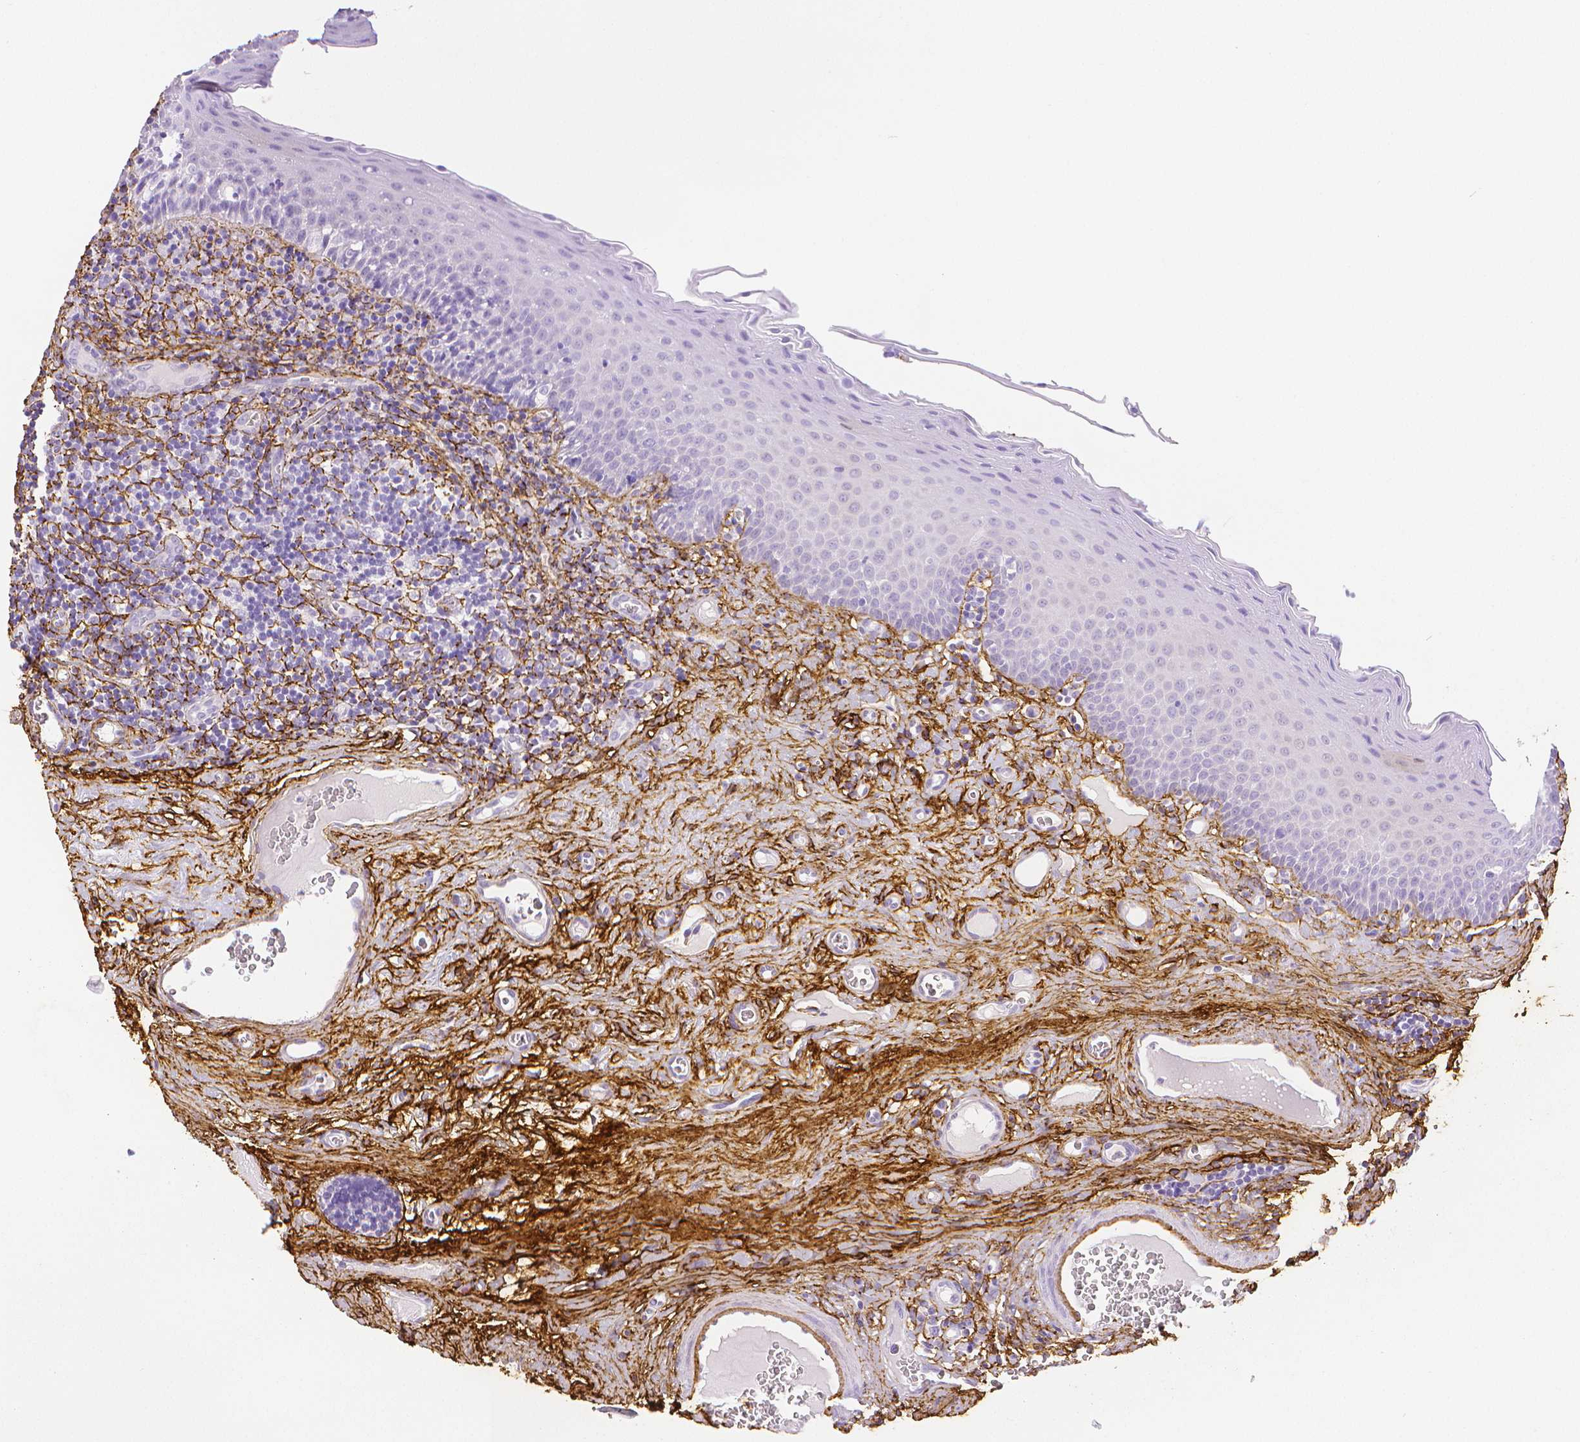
{"staining": {"intensity": "negative", "quantity": "none", "location": "none"}, "tissue": "tonsil", "cell_type": "Germinal center cells", "image_type": "normal", "snomed": [{"axis": "morphology", "description": "Normal tissue, NOS"}, {"axis": "morphology", "description": "Inflammation, NOS"}, {"axis": "topography", "description": "Tonsil"}], "caption": "DAB (3,3'-diaminobenzidine) immunohistochemical staining of unremarkable human tonsil displays no significant staining in germinal center cells. Nuclei are stained in blue.", "gene": "FBN1", "patient": {"sex": "female", "age": 31}}